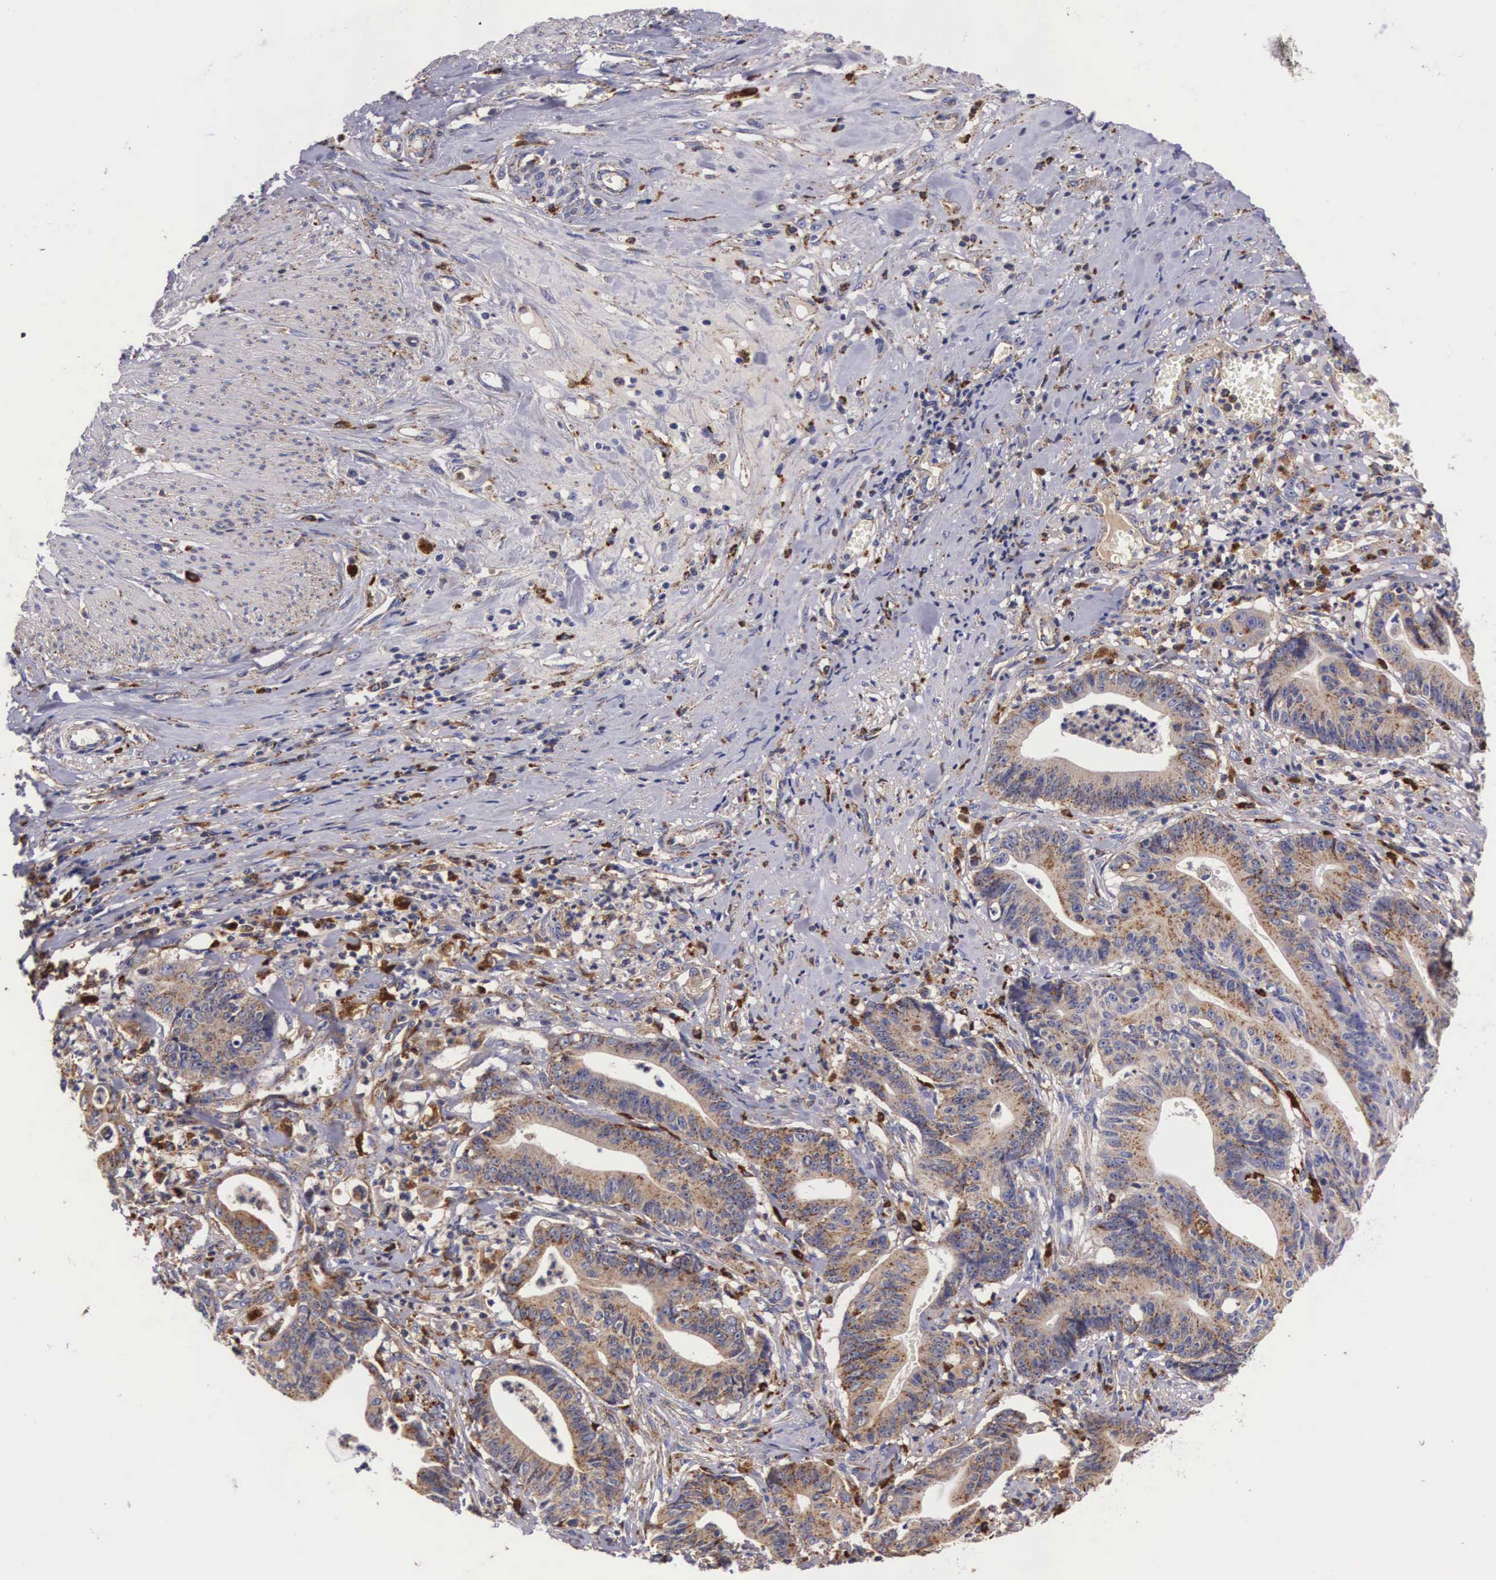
{"staining": {"intensity": "moderate", "quantity": ">75%", "location": "cytoplasmic/membranous"}, "tissue": "stomach cancer", "cell_type": "Tumor cells", "image_type": "cancer", "snomed": [{"axis": "morphology", "description": "Adenocarcinoma, NOS"}, {"axis": "topography", "description": "Stomach, lower"}], "caption": "Protein analysis of stomach adenocarcinoma tissue demonstrates moderate cytoplasmic/membranous positivity in about >75% of tumor cells.", "gene": "NAGA", "patient": {"sex": "female", "age": 86}}